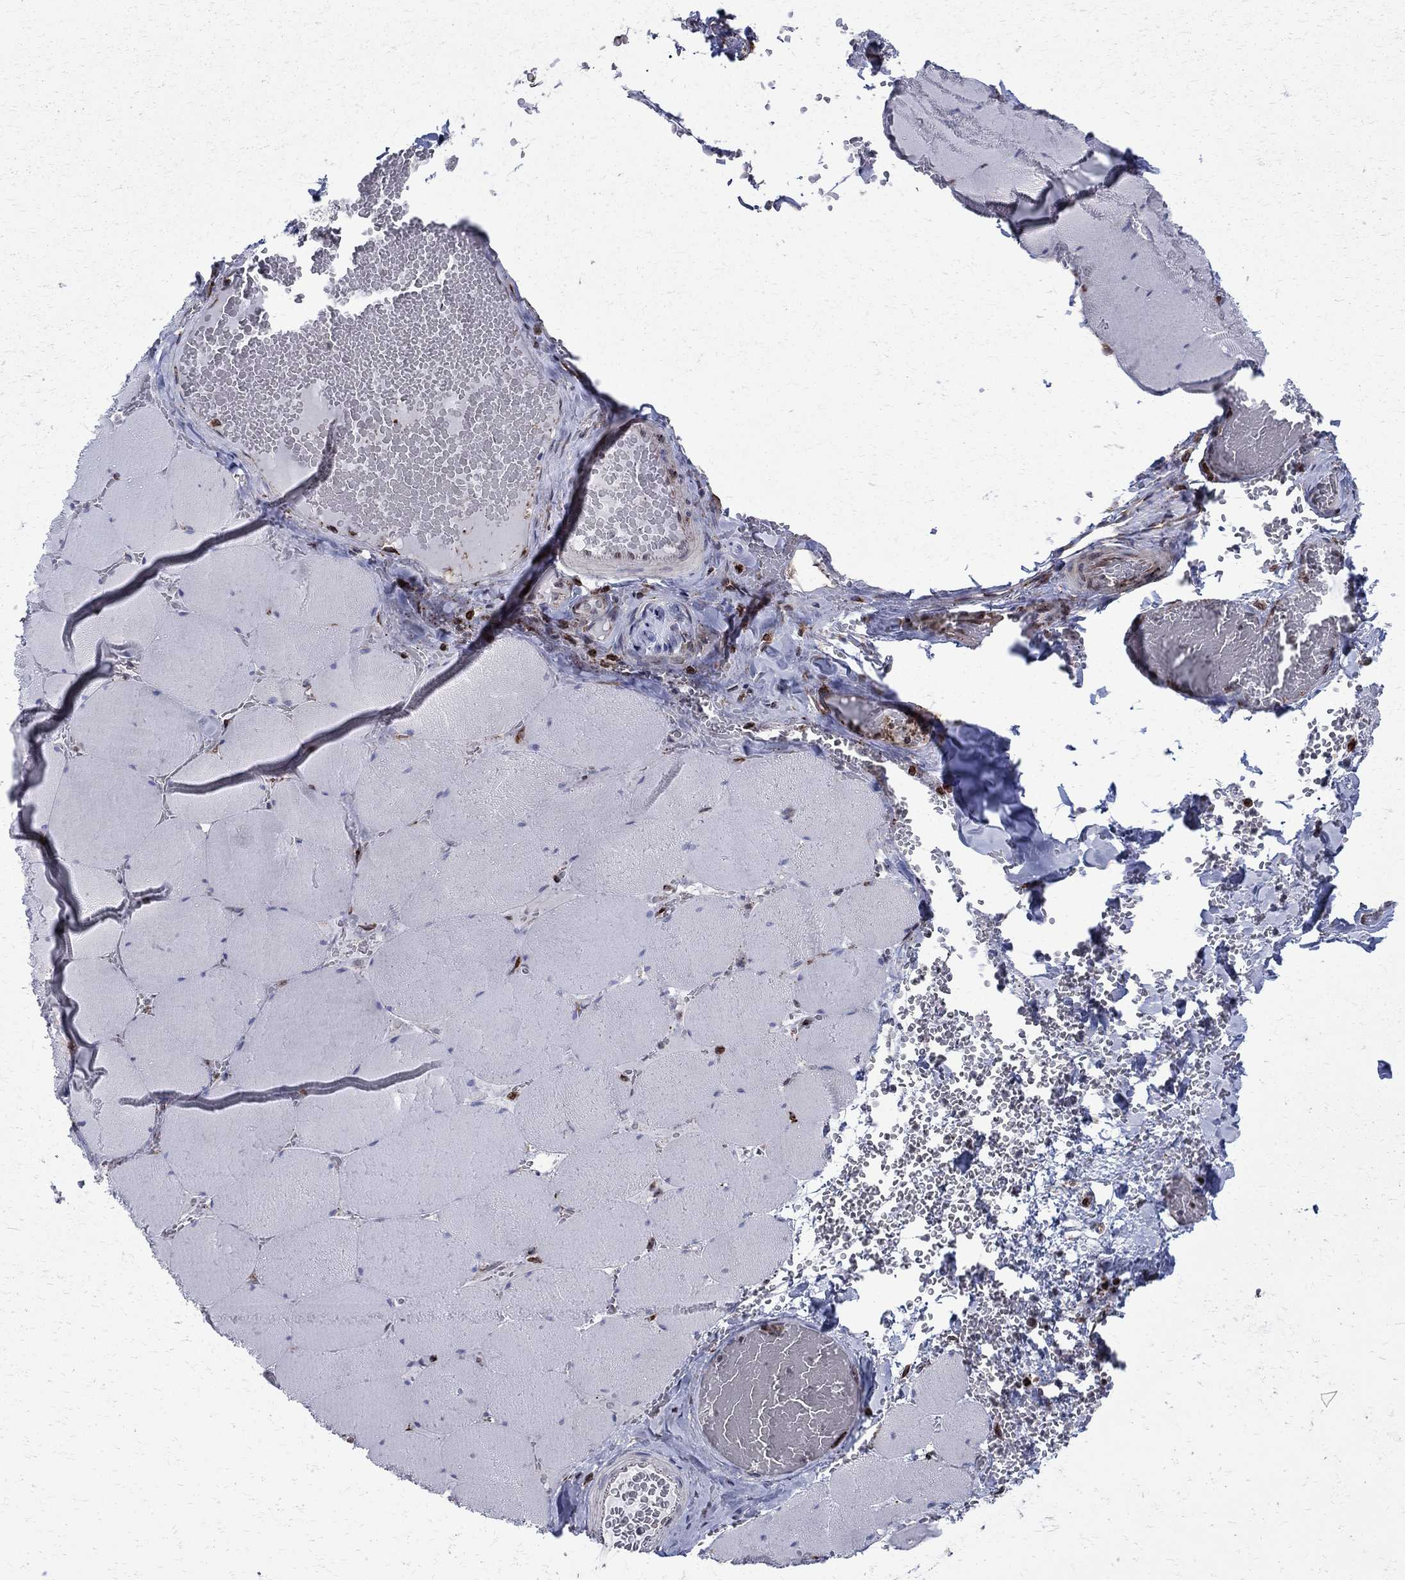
{"staining": {"intensity": "negative", "quantity": "none", "location": "none"}, "tissue": "skeletal muscle", "cell_type": "Myocytes", "image_type": "normal", "snomed": [{"axis": "morphology", "description": "Normal tissue, NOS"}, {"axis": "morphology", "description": "Malignant melanoma, Metastatic site"}, {"axis": "topography", "description": "Skeletal muscle"}], "caption": "An immunohistochemistry histopathology image of unremarkable skeletal muscle is shown. There is no staining in myocytes of skeletal muscle.", "gene": "CAB39L", "patient": {"sex": "male", "age": 50}}